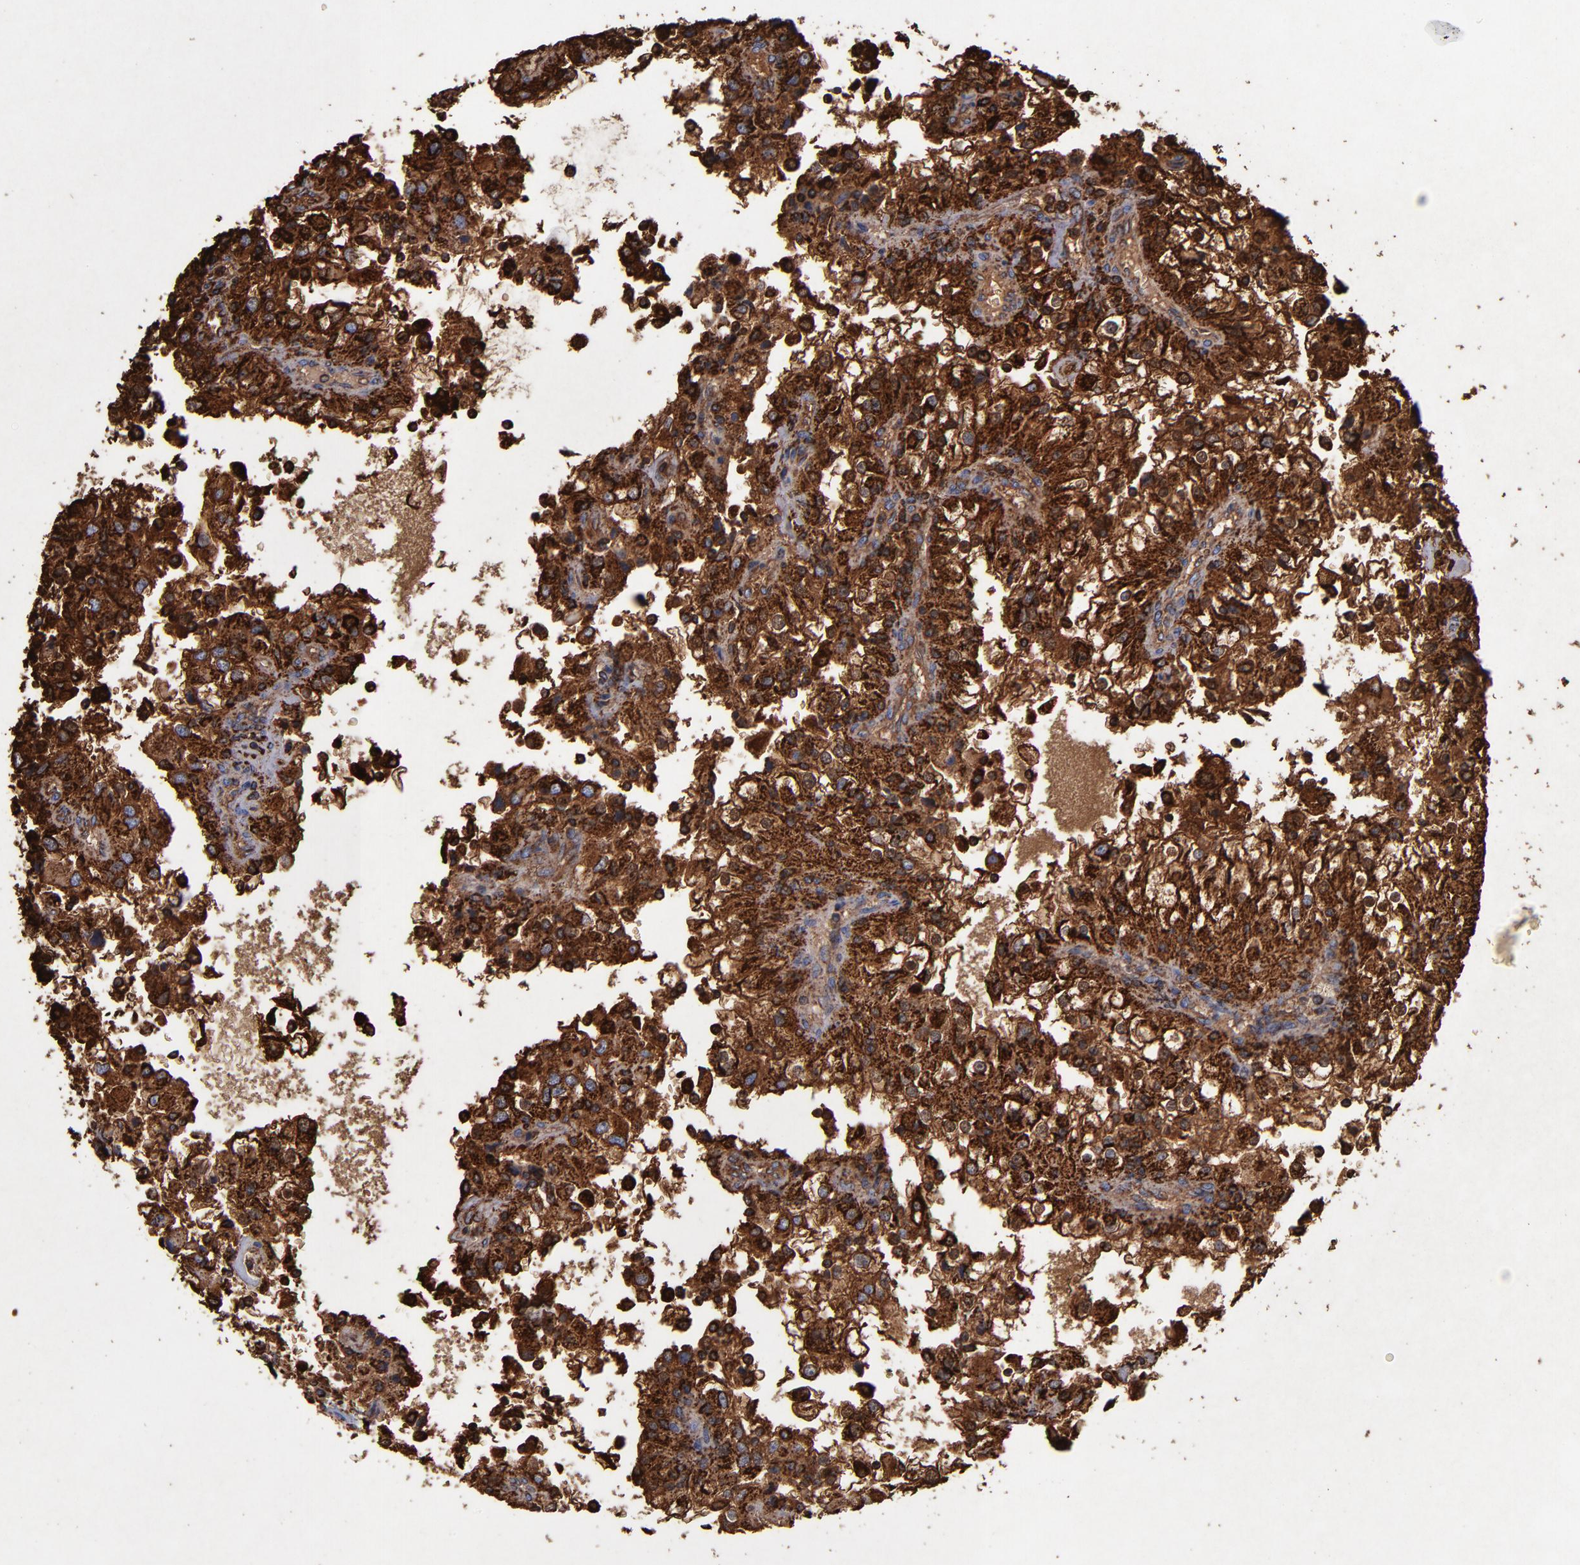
{"staining": {"intensity": "strong", "quantity": ">75%", "location": "cytoplasmic/membranous"}, "tissue": "renal cancer", "cell_type": "Tumor cells", "image_type": "cancer", "snomed": [{"axis": "morphology", "description": "Adenocarcinoma, NOS"}, {"axis": "topography", "description": "Kidney"}], "caption": "Strong cytoplasmic/membranous positivity for a protein is appreciated in about >75% of tumor cells of renal cancer (adenocarcinoma) using immunohistochemistry.", "gene": "SOD2", "patient": {"sex": "female", "age": 52}}